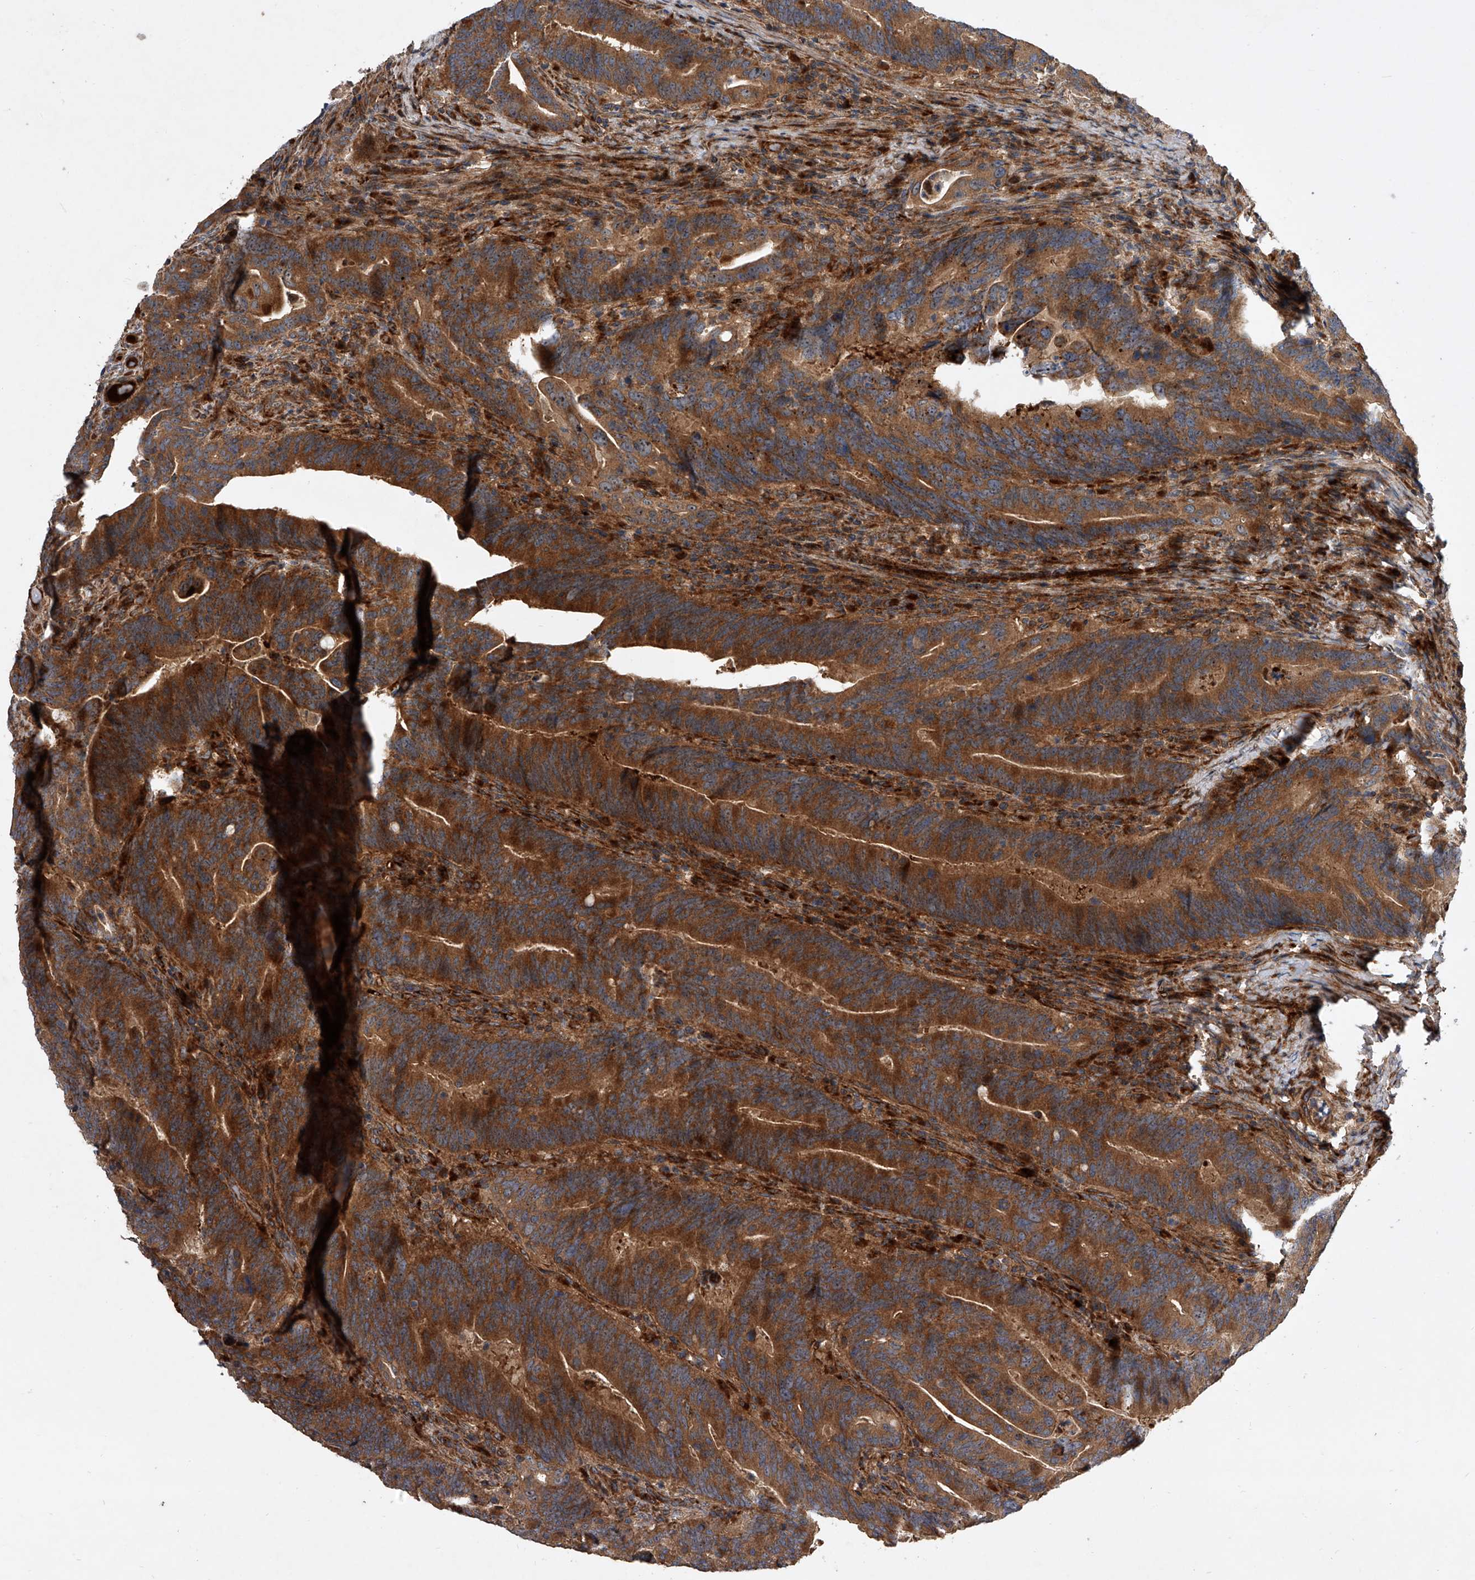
{"staining": {"intensity": "strong", "quantity": ">75%", "location": "cytoplasmic/membranous"}, "tissue": "colorectal cancer", "cell_type": "Tumor cells", "image_type": "cancer", "snomed": [{"axis": "morphology", "description": "Adenocarcinoma, NOS"}, {"axis": "topography", "description": "Colon"}], "caption": "Protein expression analysis of colorectal cancer (adenocarcinoma) exhibits strong cytoplasmic/membranous expression in approximately >75% of tumor cells.", "gene": "USP47", "patient": {"sex": "female", "age": 66}}